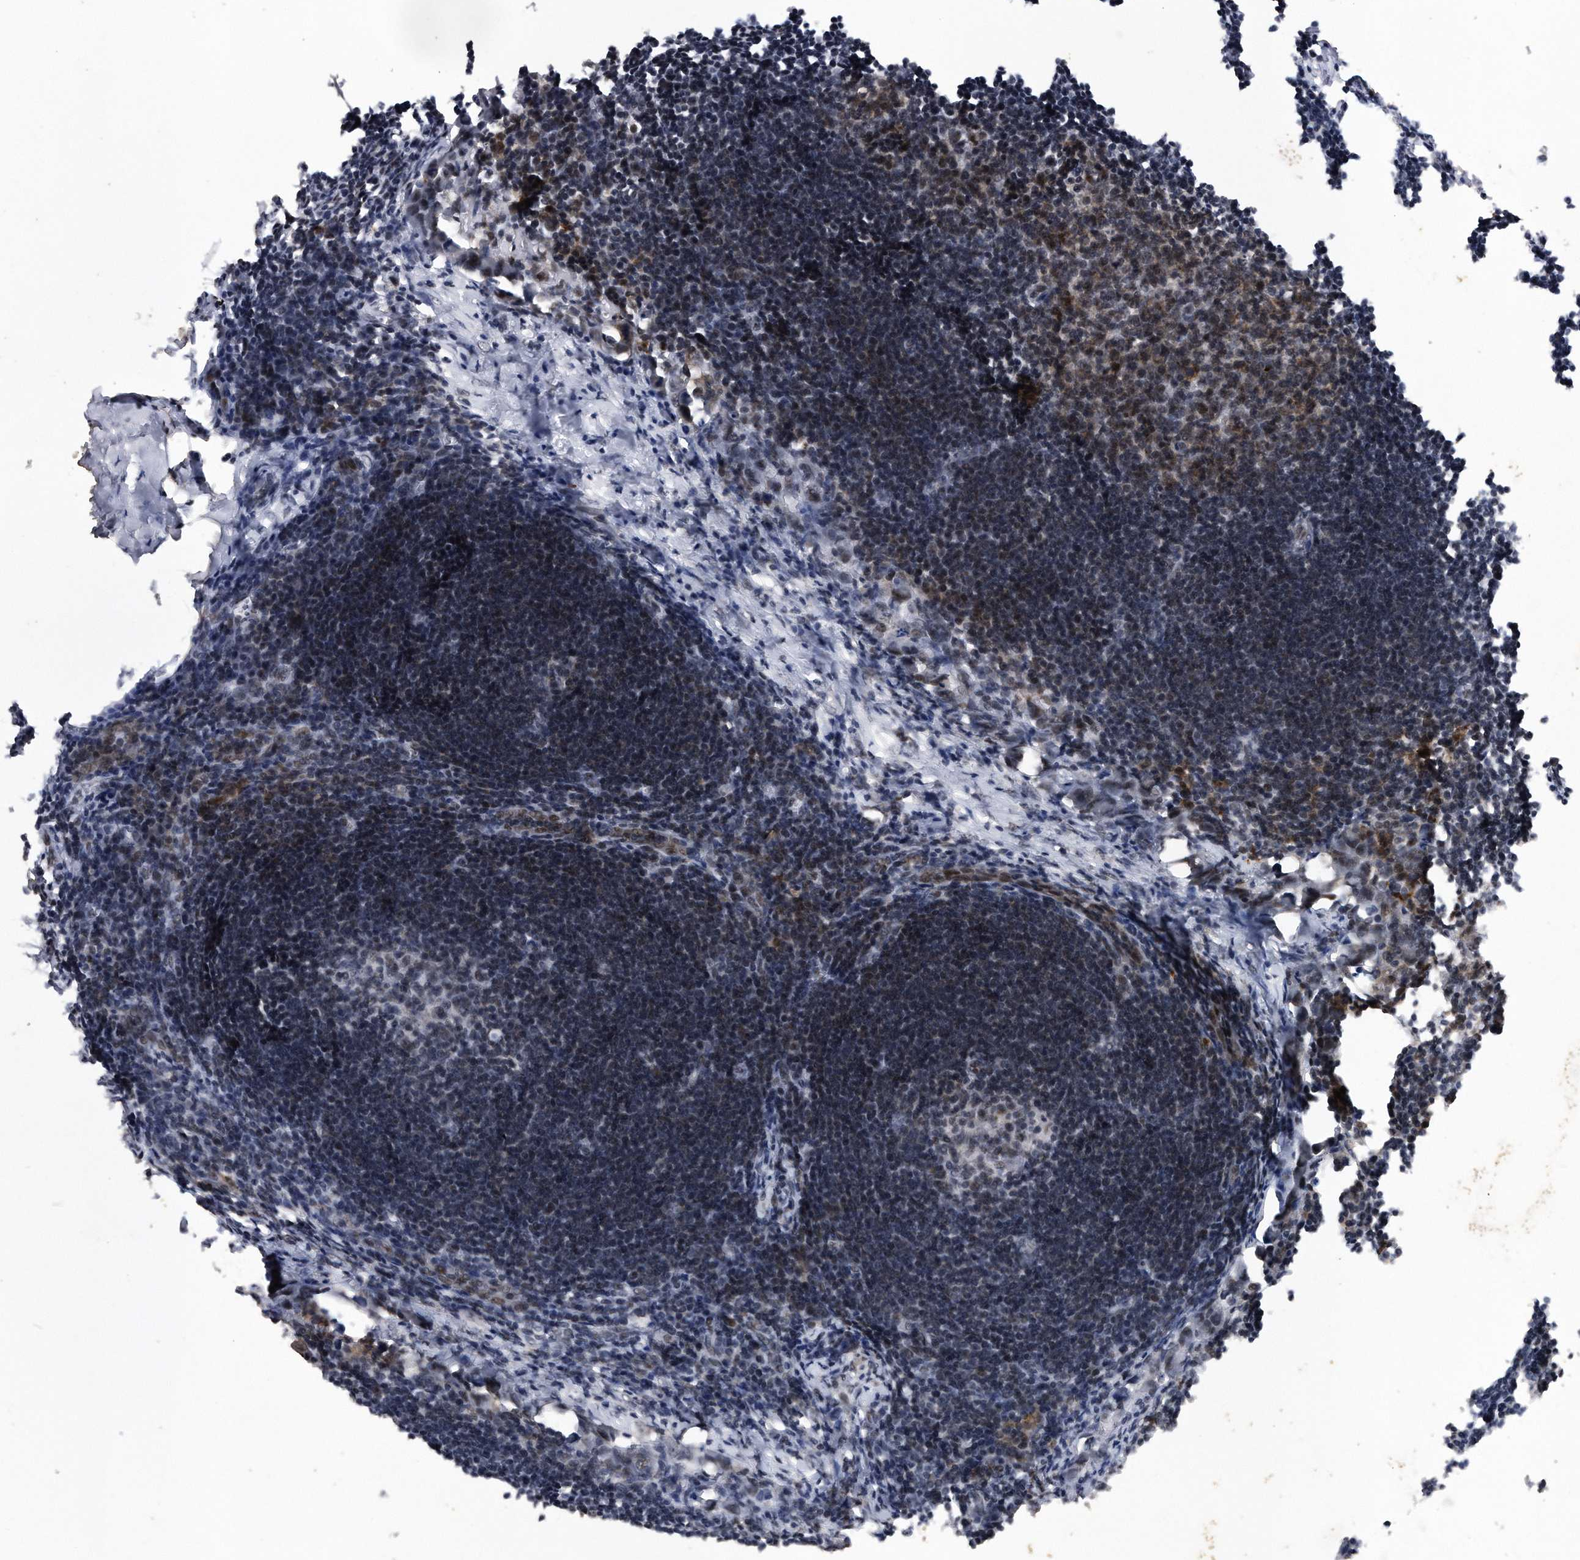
{"staining": {"intensity": "weak", "quantity": "25%-75%", "location": "cytoplasmic/membranous"}, "tissue": "lymph node", "cell_type": "Germinal center cells", "image_type": "normal", "snomed": [{"axis": "morphology", "description": "Normal tissue, NOS"}, {"axis": "morphology", "description": "Malignant melanoma, Metastatic site"}, {"axis": "topography", "description": "Lymph node"}], "caption": "Immunohistochemistry (IHC) (DAB) staining of unremarkable human lymph node displays weak cytoplasmic/membranous protein expression in about 25%-75% of germinal center cells.", "gene": "VIRMA", "patient": {"sex": "male", "age": 41}}